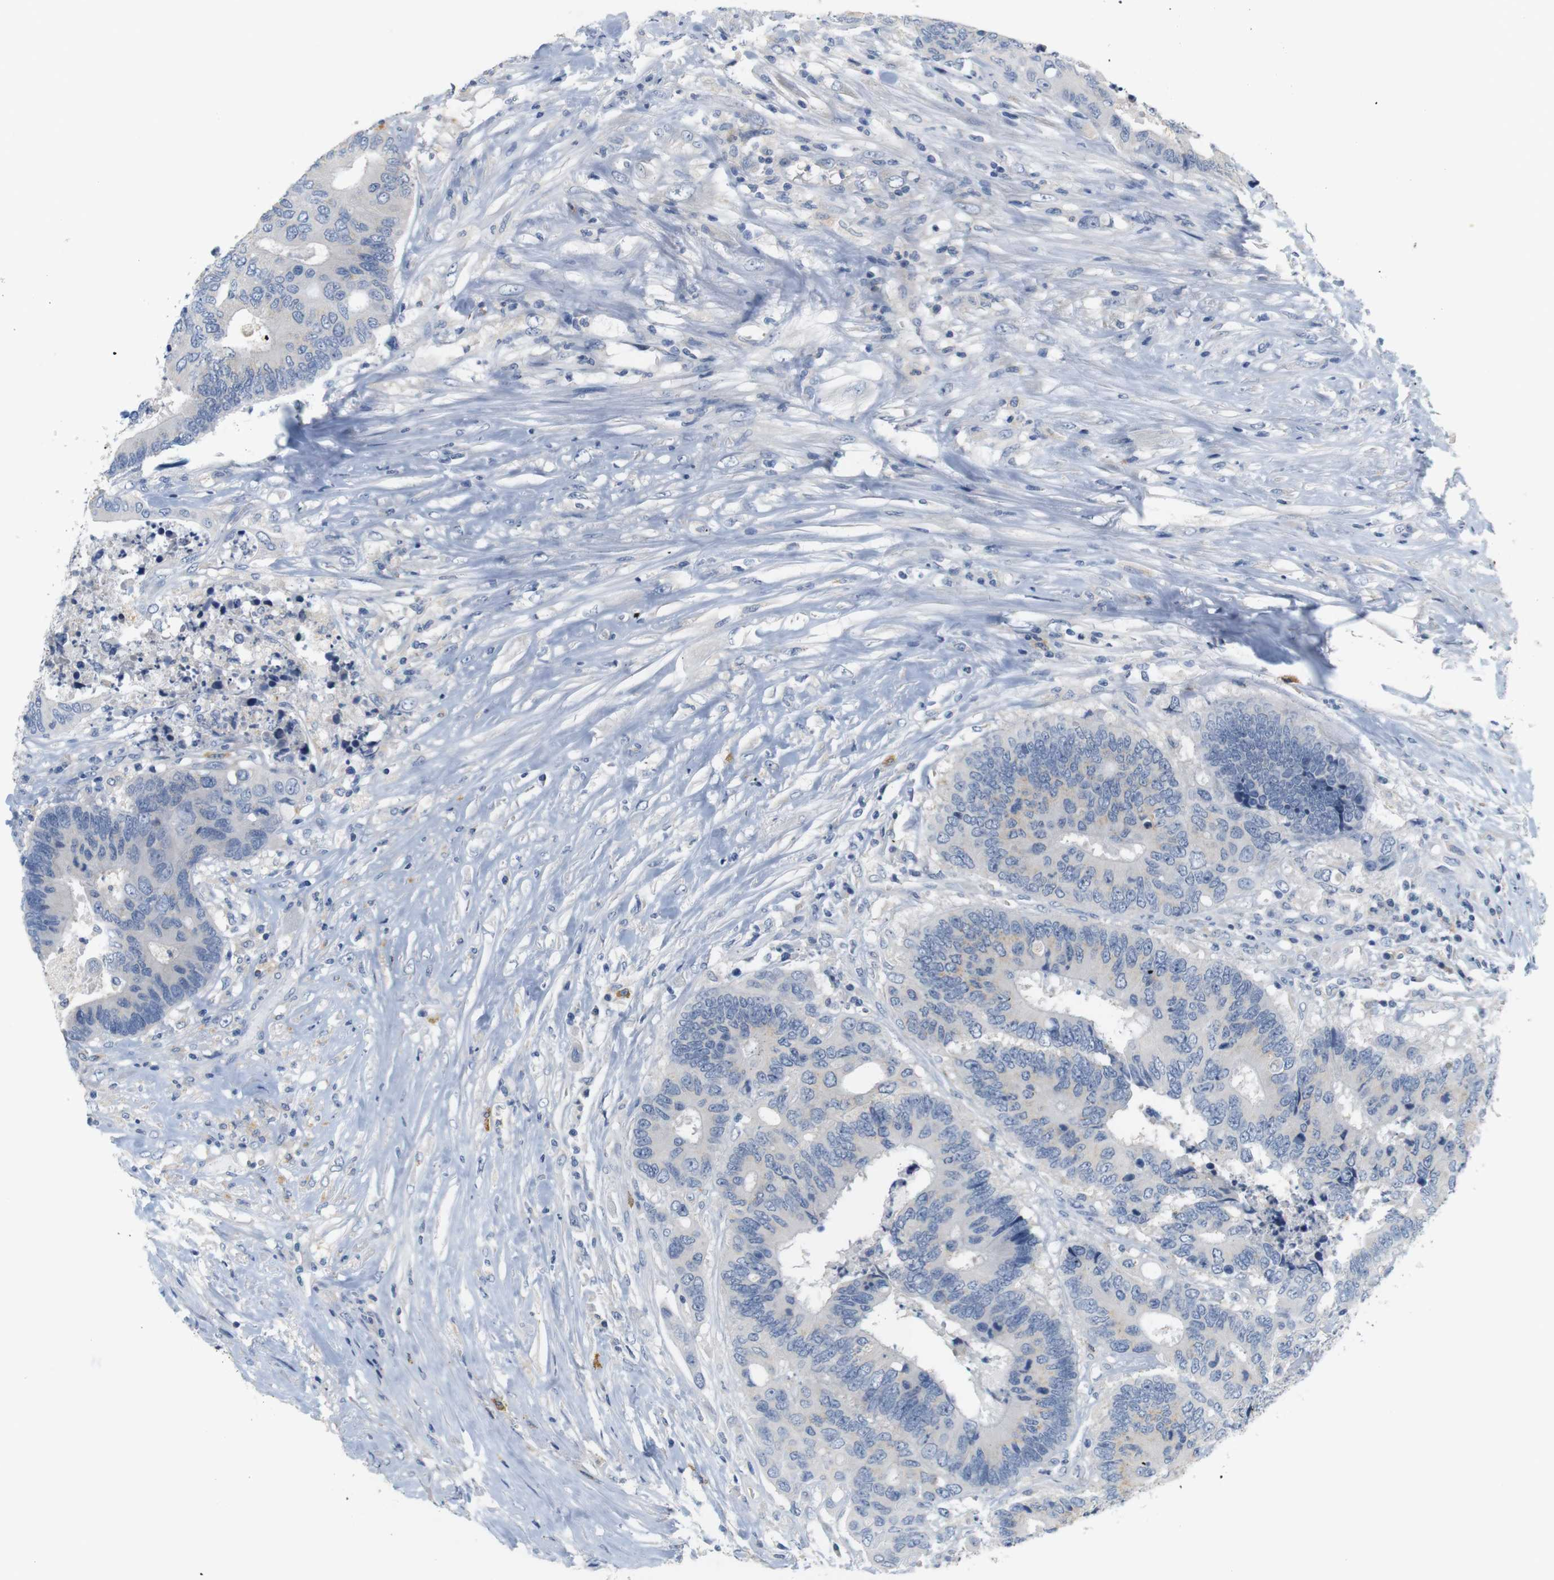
{"staining": {"intensity": "negative", "quantity": "none", "location": "none"}, "tissue": "colorectal cancer", "cell_type": "Tumor cells", "image_type": "cancer", "snomed": [{"axis": "morphology", "description": "Adenocarcinoma, NOS"}, {"axis": "topography", "description": "Rectum"}], "caption": "IHC image of neoplastic tissue: human colorectal cancer (adenocarcinoma) stained with DAB (3,3'-diaminobenzidine) displays no significant protein staining in tumor cells. (DAB (3,3'-diaminobenzidine) immunohistochemistry visualized using brightfield microscopy, high magnification).", "gene": "LRRK2", "patient": {"sex": "male", "age": 55}}